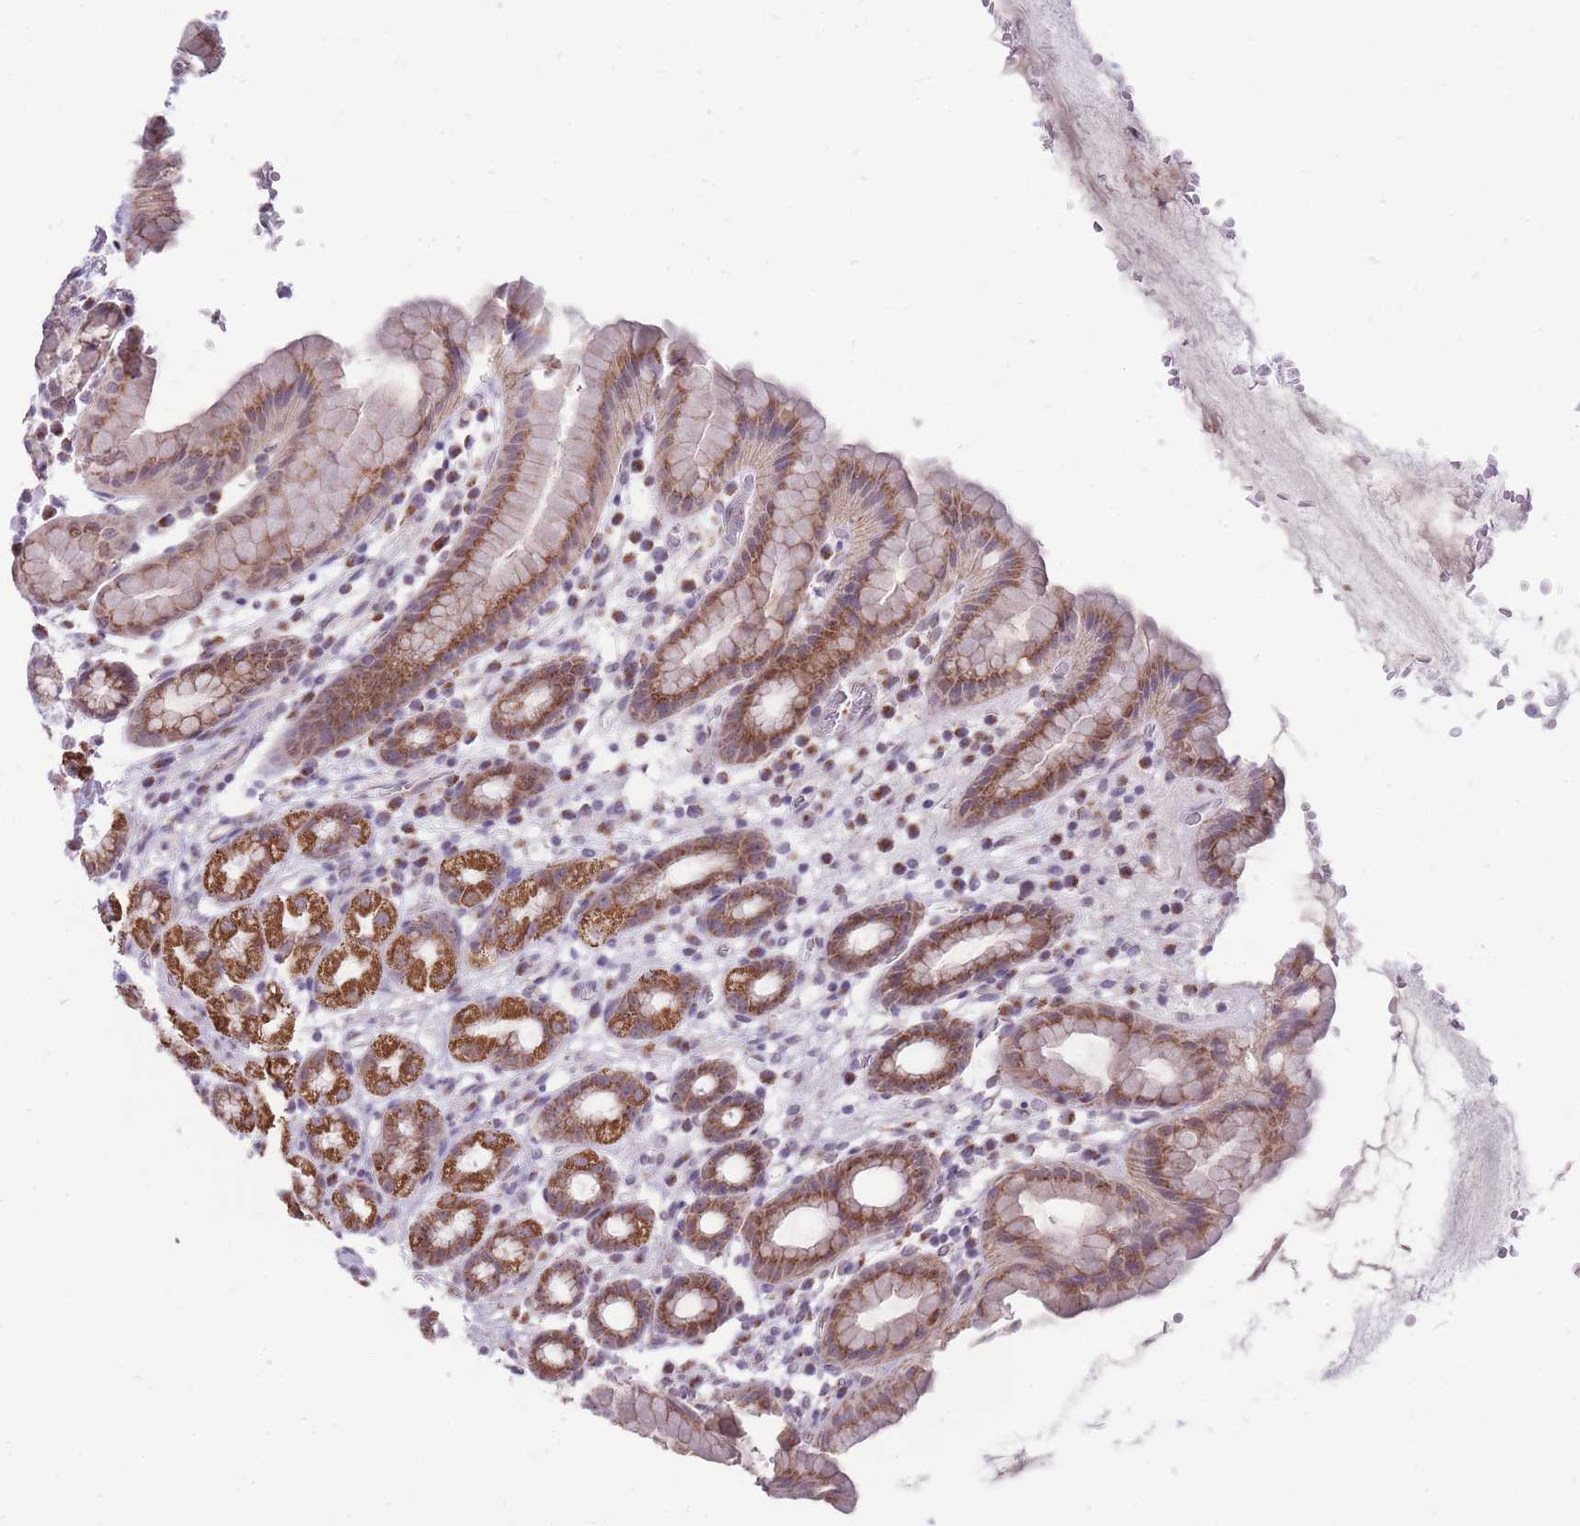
{"staining": {"intensity": "moderate", "quantity": ">75%", "location": "cytoplasmic/membranous"}, "tissue": "stomach", "cell_type": "Glandular cells", "image_type": "normal", "snomed": [{"axis": "morphology", "description": "Normal tissue, NOS"}, {"axis": "topography", "description": "Stomach, upper"}, {"axis": "topography", "description": "Stomach, lower"}, {"axis": "topography", "description": "Small intestine"}], "caption": "The image demonstrates a brown stain indicating the presence of a protein in the cytoplasmic/membranous of glandular cells in stomach.", "gene": "NELL1", "patient": {"sex": "male", "age": 68}}